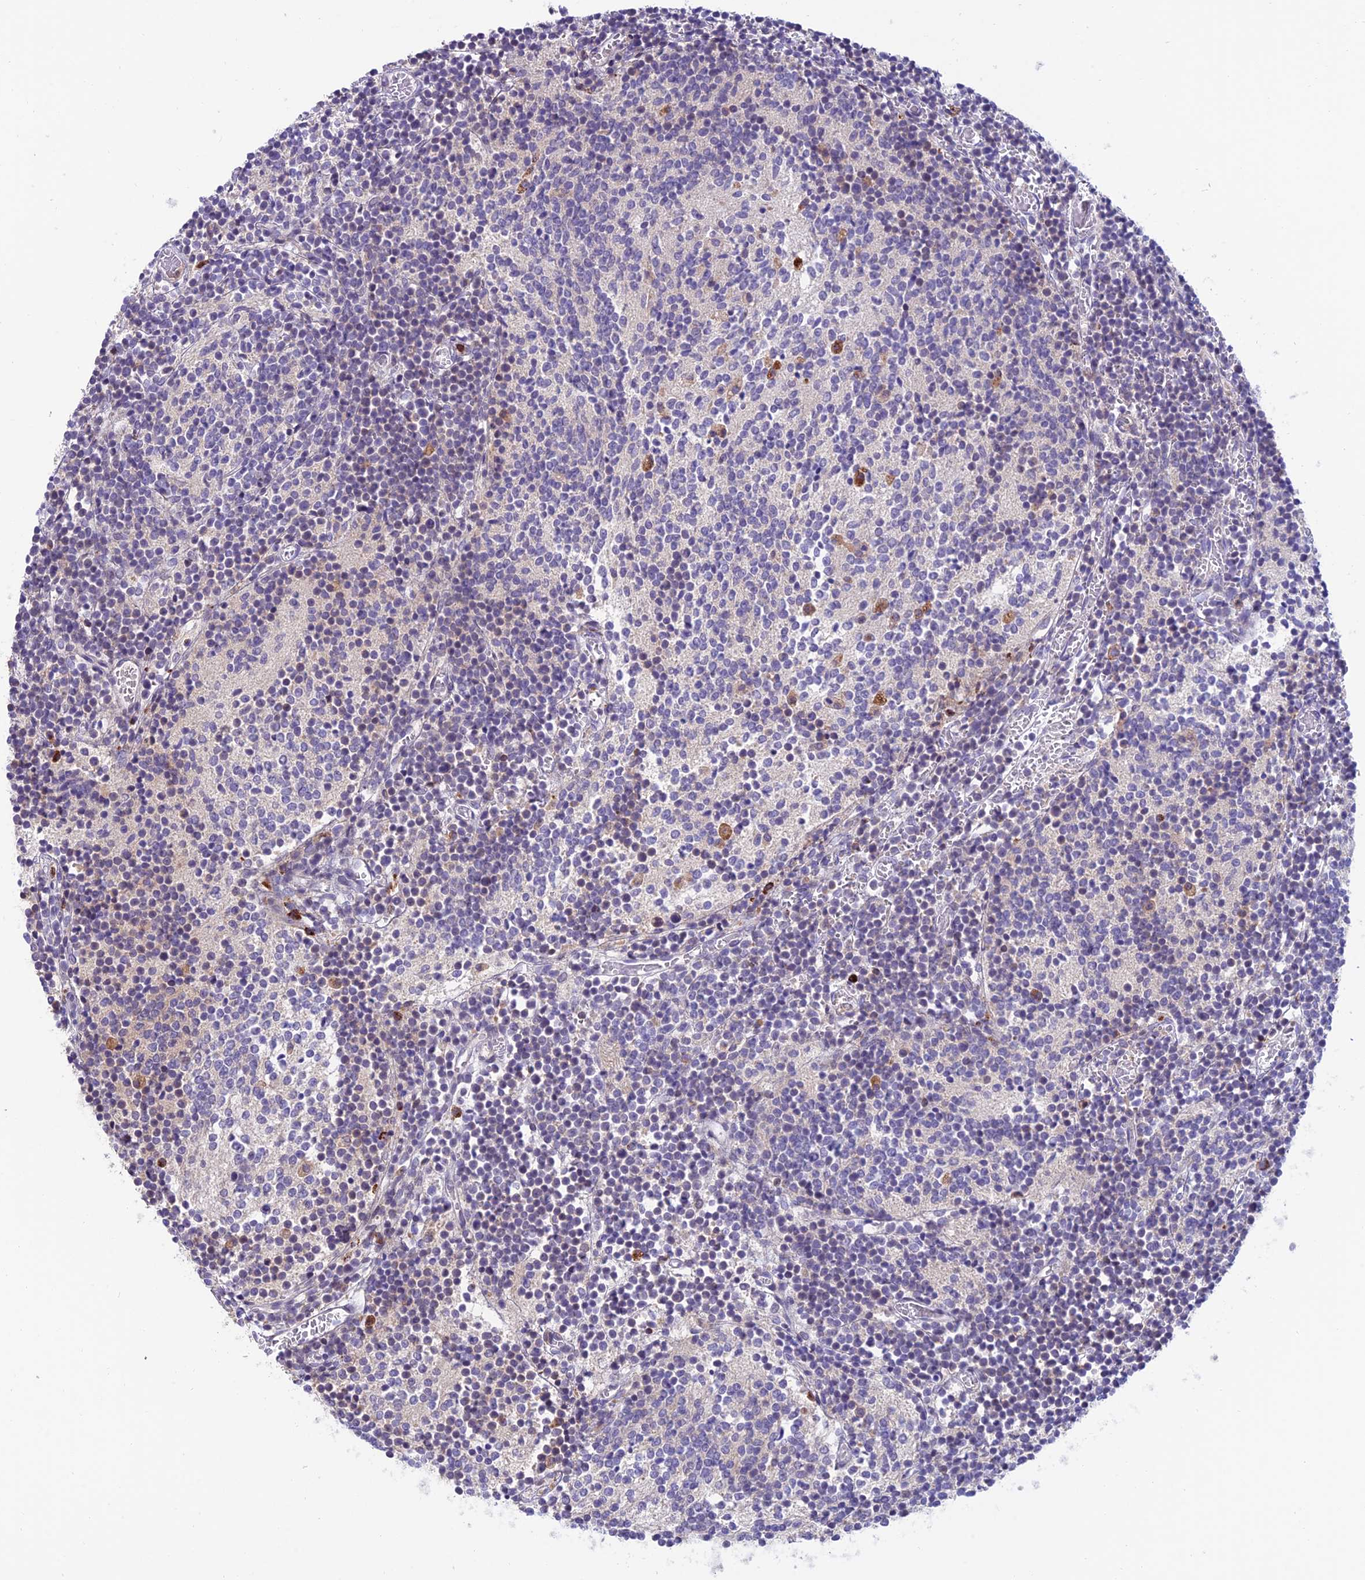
{"staining": {"intensity": "negative", "quantity": "none", "location": "none"}, "tissue": "glioma", "cell_type": "Tumor cells", "image_type": "cancer", "snomed": [{"axis": "morphology", "description": "Glioma, malignant, Low grade"}, {"axis": "topography", "description": "Brain"}], "caption": "Malignant low-grade glioma was stained to show a protein in brown. There is no significant staining in tumor cells. The staining is performed using DAB brown chromogen with nuclei counter-stained in using hematoxylin.", "gene": "ARHGEF18", "patient": {"sex": "female", "age": 1}}